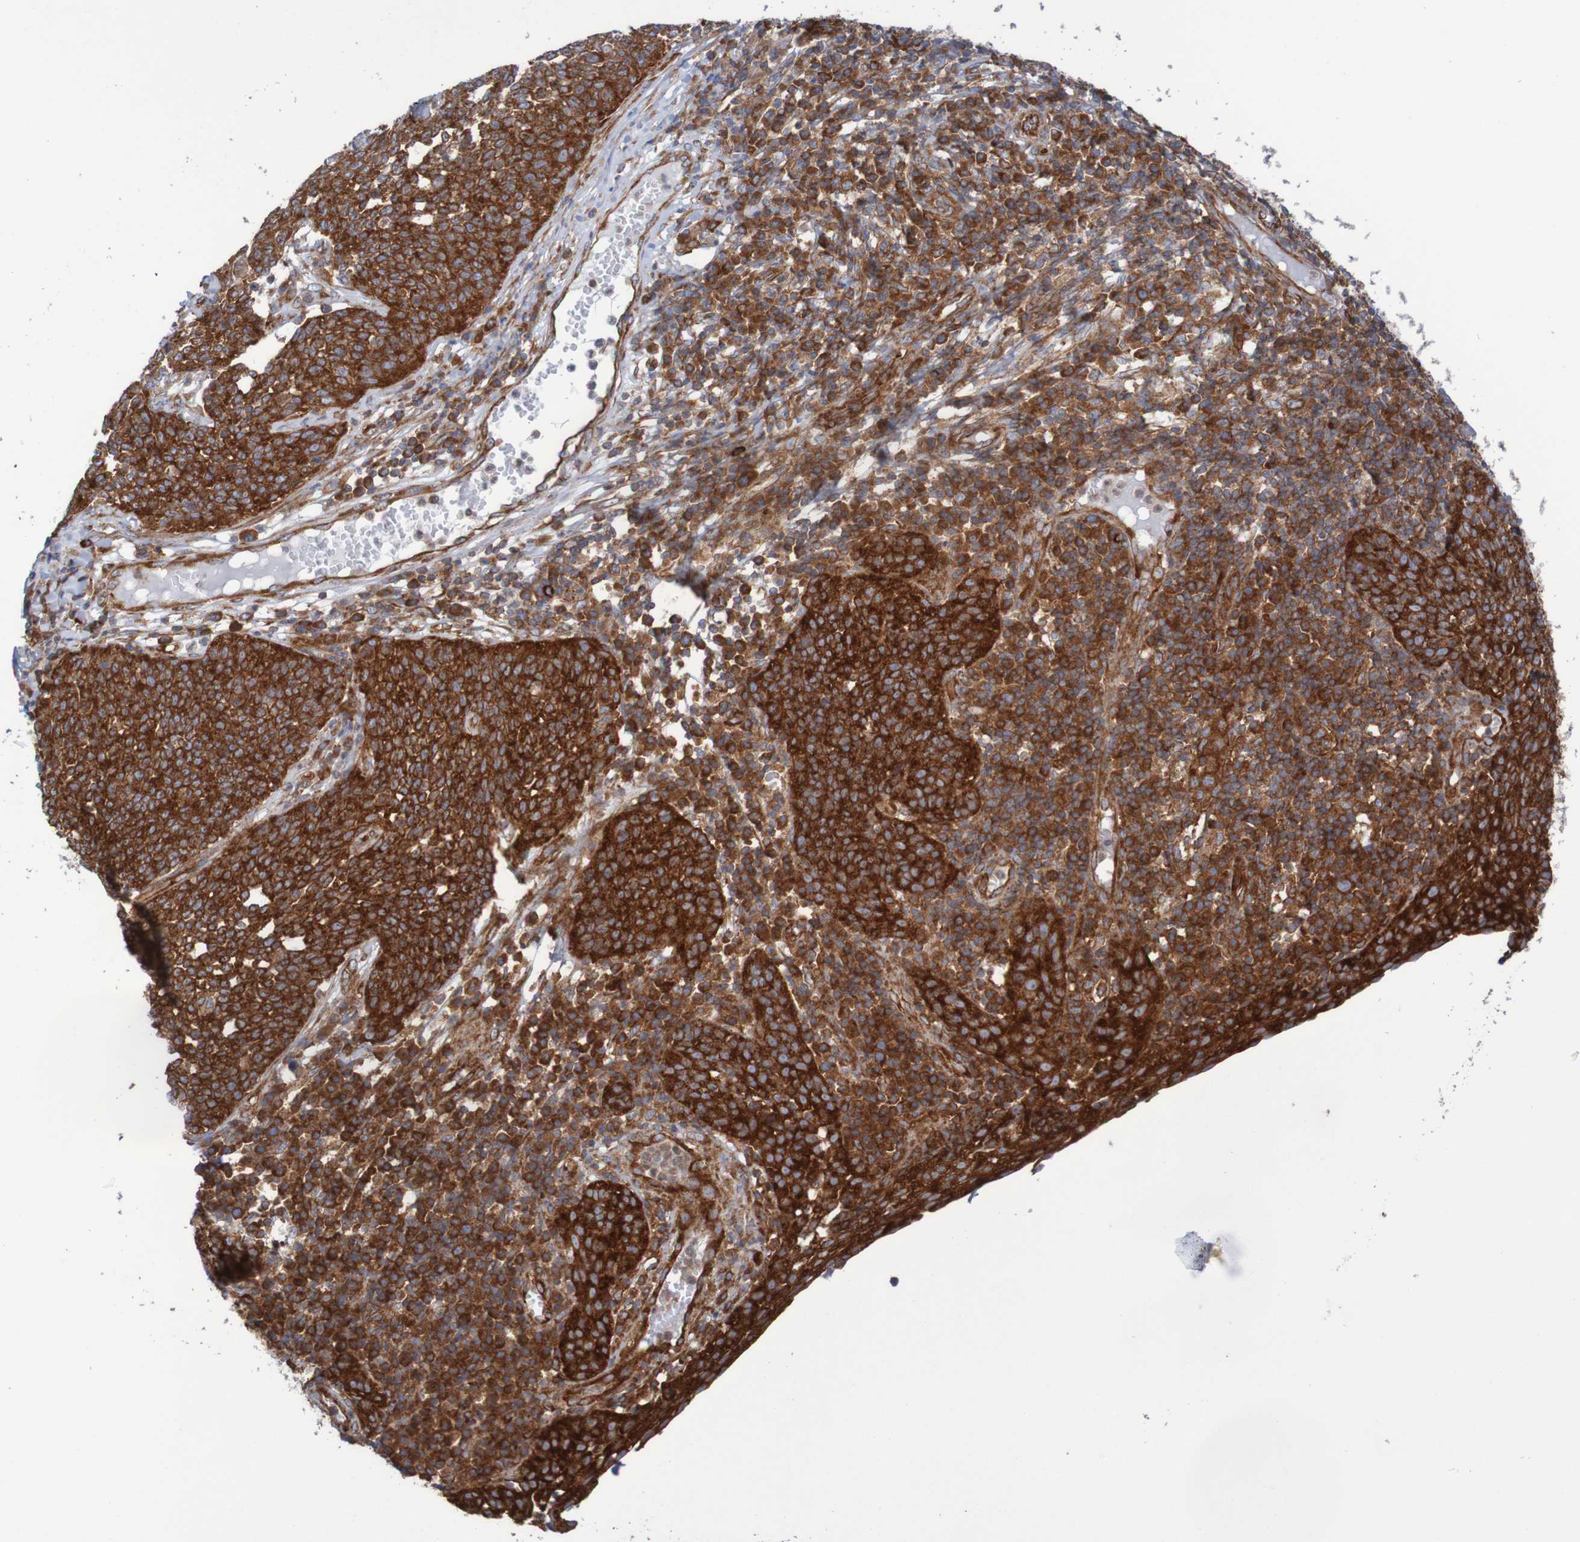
{"staining": {"intensity": "strong", "quantity": ">75%", "location": "cytoplasmic/membranous"}, "tissue": "cervical cancer", "cell_type": "Tumor cells", "image_type": "cancer", "snomed": [{"axis": "morphology", "description": "Squamous cell carcinoma, NOS"}, {"axis": "topography", "description": "Cervix"}], "caption": "About >75% of tumor cells in cervical cancer display strong cytoplasmic/membranous protein staining as visualized by brown immunohistochemical staining.", "gene": "FXR2", "patient": {"sex": "female", "age": 34}}